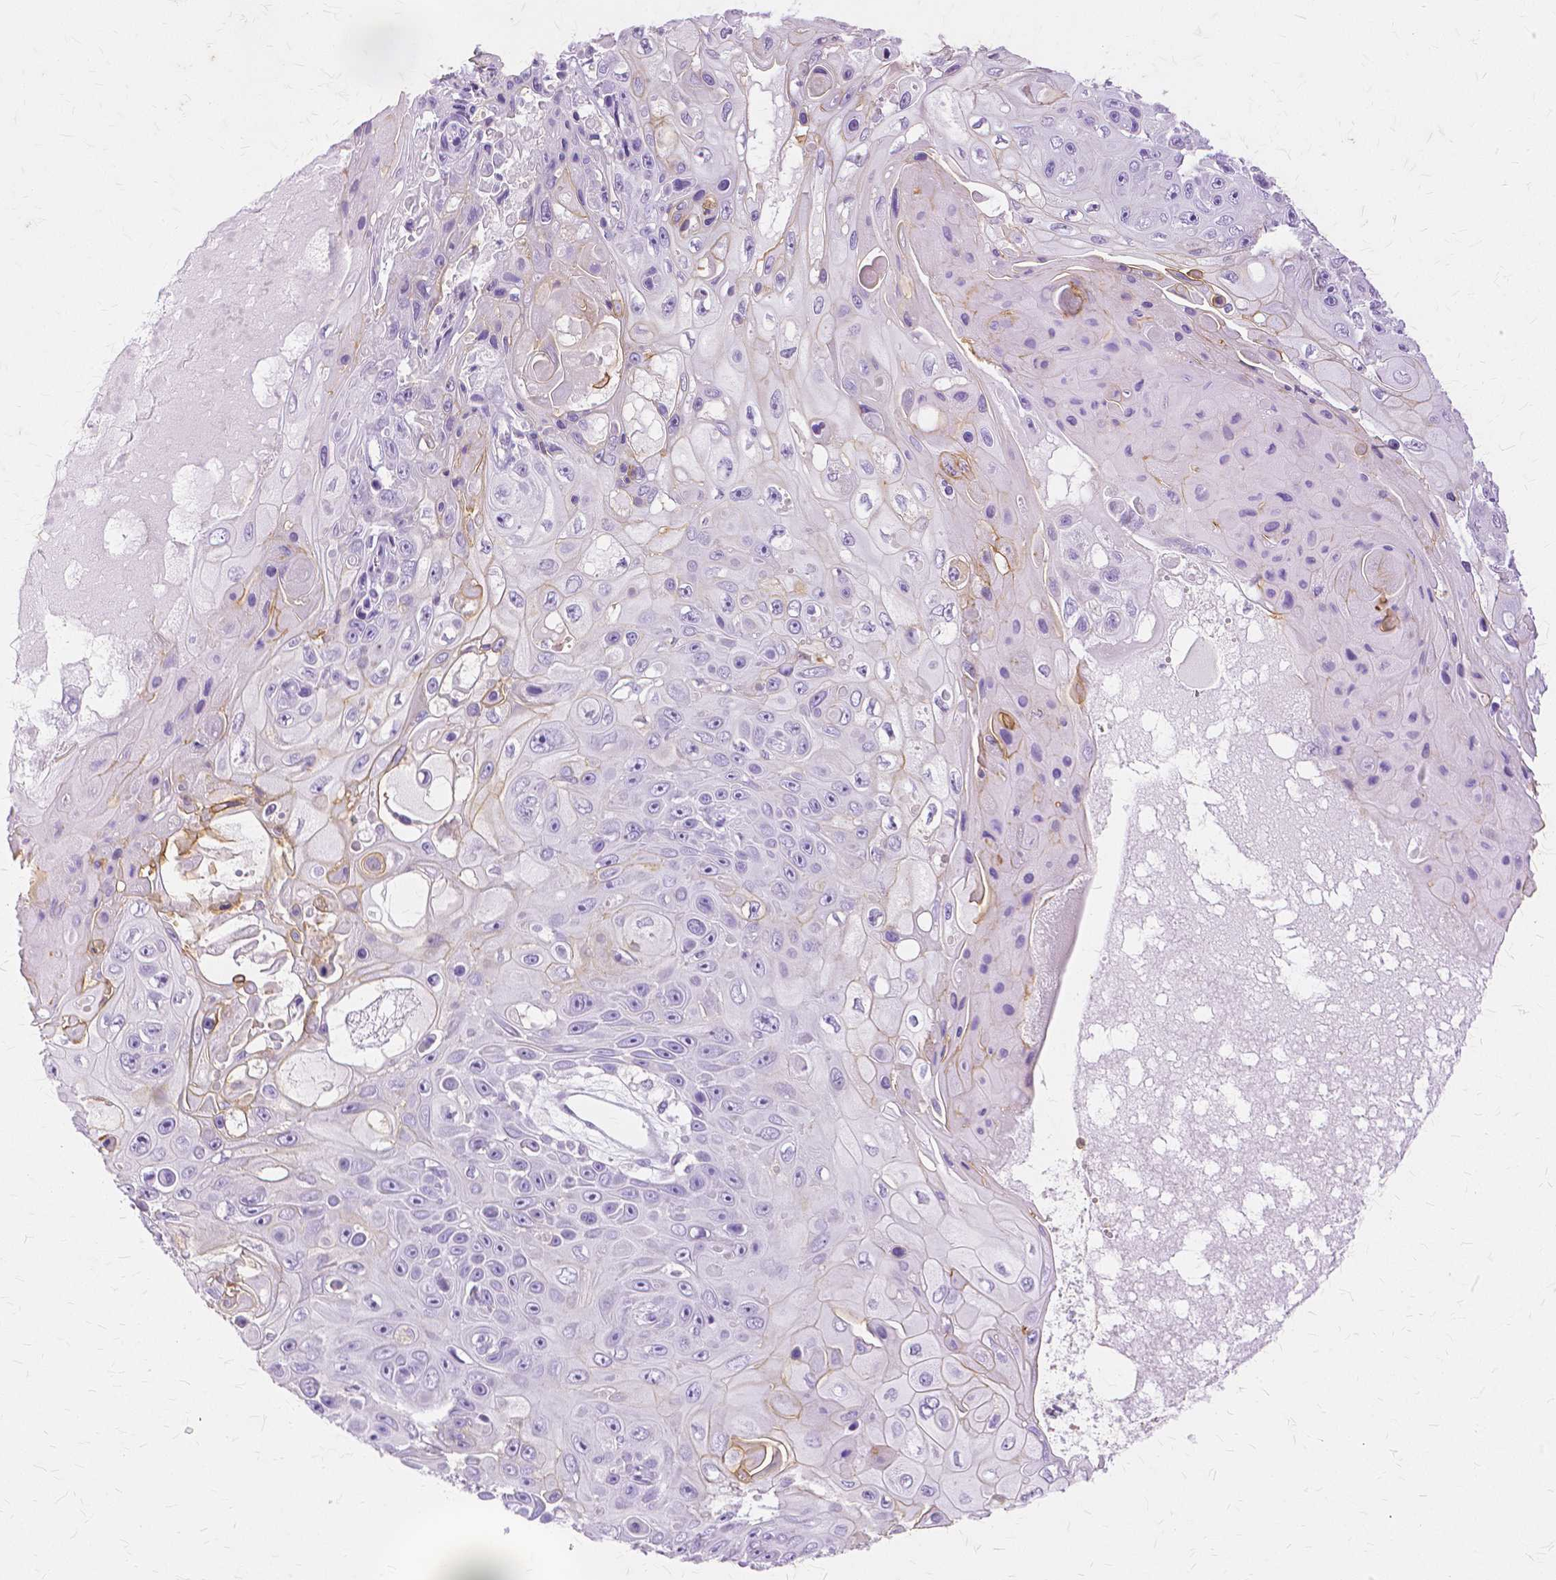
{"staining": {"intensity": "negative", "quantity": "none", "location": "none"}, "tissue": "skin cancer", "cell_type": "Tumor cells", "image_type": "cancer", "snomed": [{"axis": "morphology", "description": "Squamous cell carcinoma, NOS"}, {"axis": "topography", "description": "Skin"}], "caption": "Immunohistochemistry photomicrograph of neoplastic tissue: human squamous cell carcinoma (skin) stained with DAB shows no significant protein positivity in tumor cells.", "gene": "TGM1", "patient": {"sex": "male", "age": 82}}